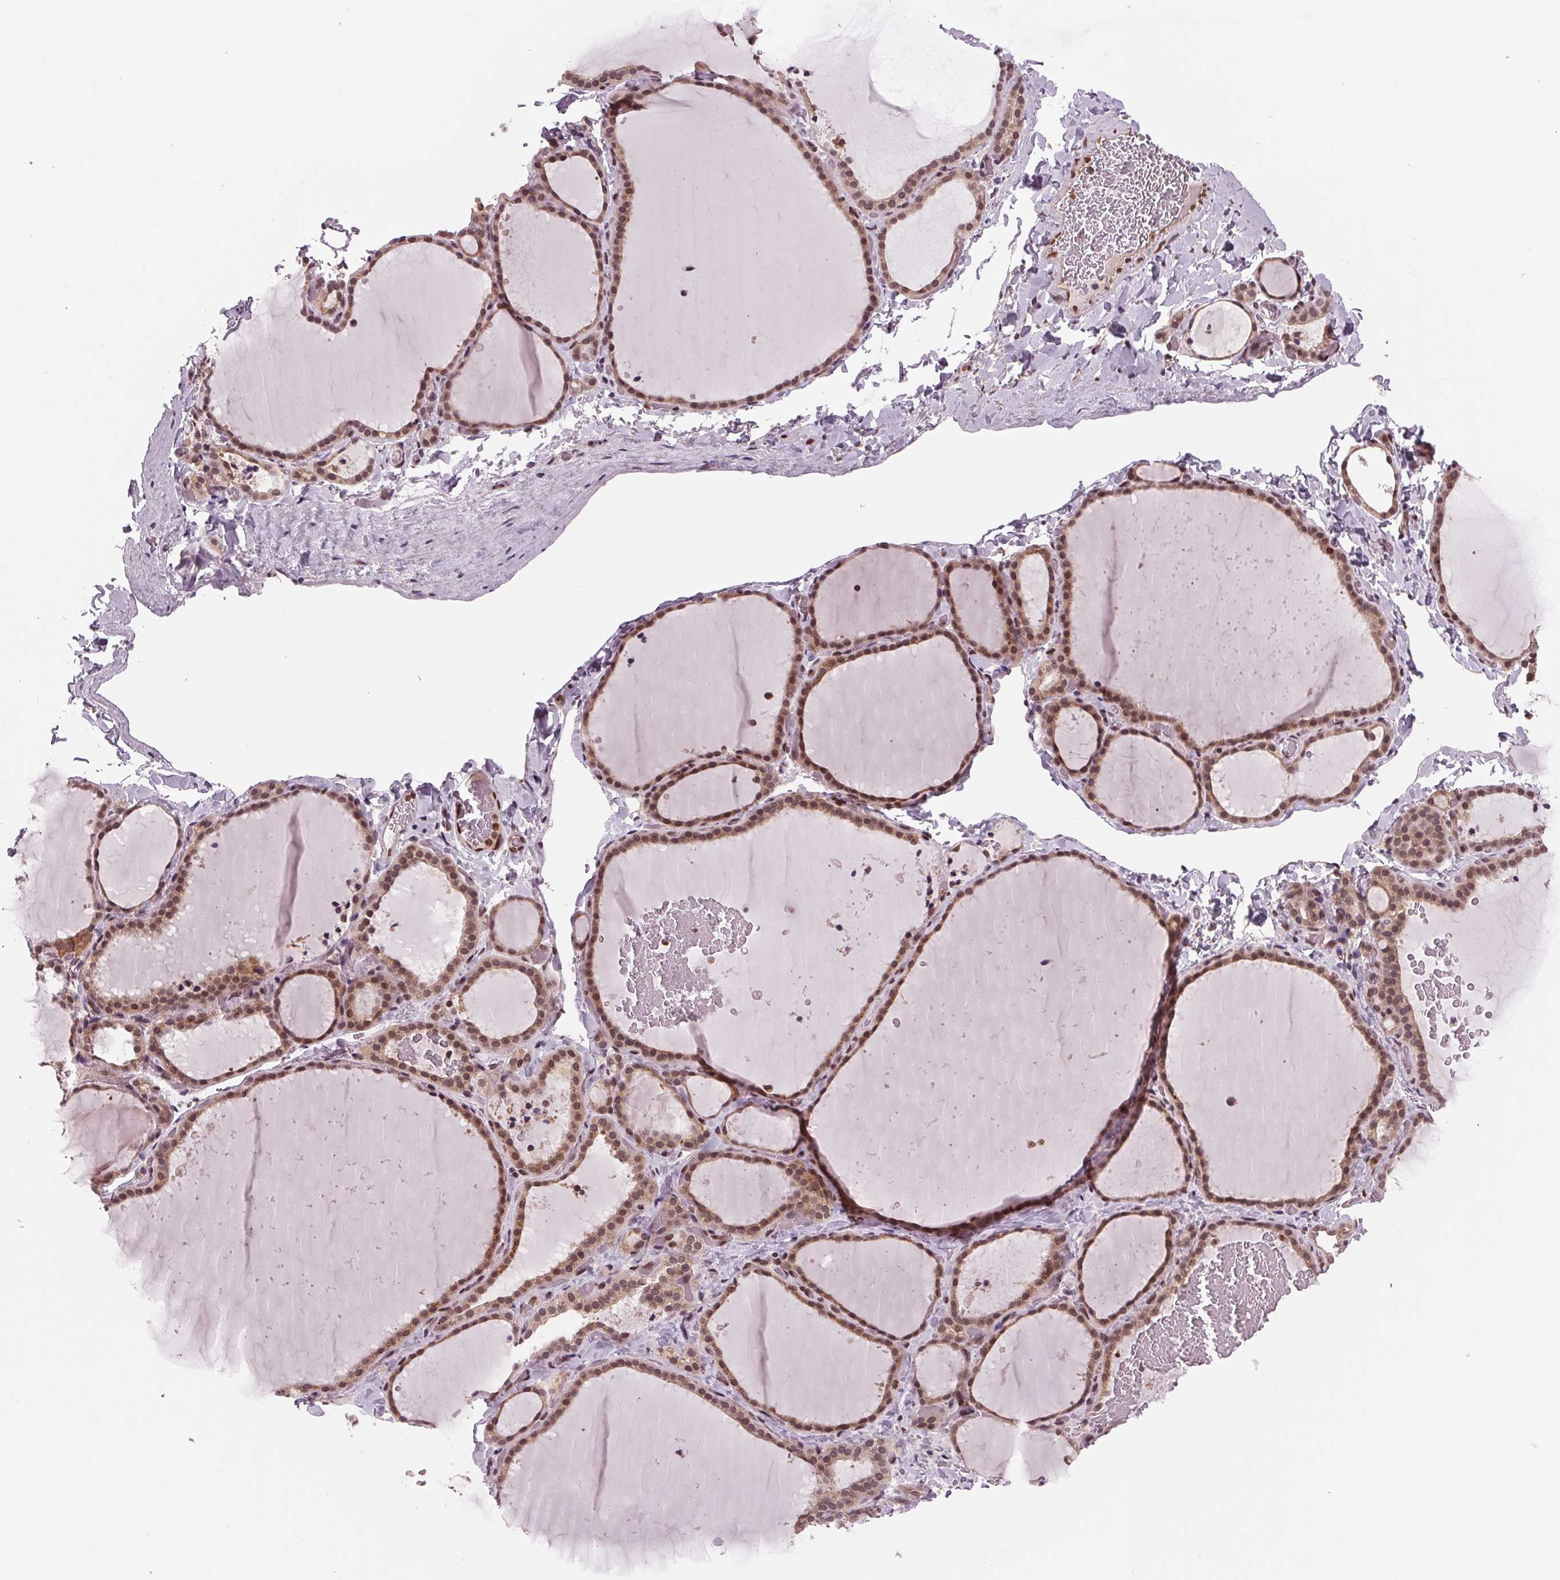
{"staining": {"intensity": "moderate", "quantity": "25%-75%", "location": "cytoplasmic/membranous,nuclear"}, "tissue": "thyroid gland", "cell_type": "Glandular cells", "image_type": "normal", "snomed": [{"axis": "morphology", "description": "Normal tissue, NOS"}, {"axis": "topography", "description": "Thyroid gland"}], "caption": "Protein expression analysis of unremarkable thyroid gland exhibits moderate cytoplasmic/membranous,nuclear positivity in approximately 25%-75% of glandular cells. (Brightfield microscopy of DAB IHC at high magnification).", "gene": "STAT3", "patient": {"sex": "female", "age": 22}}